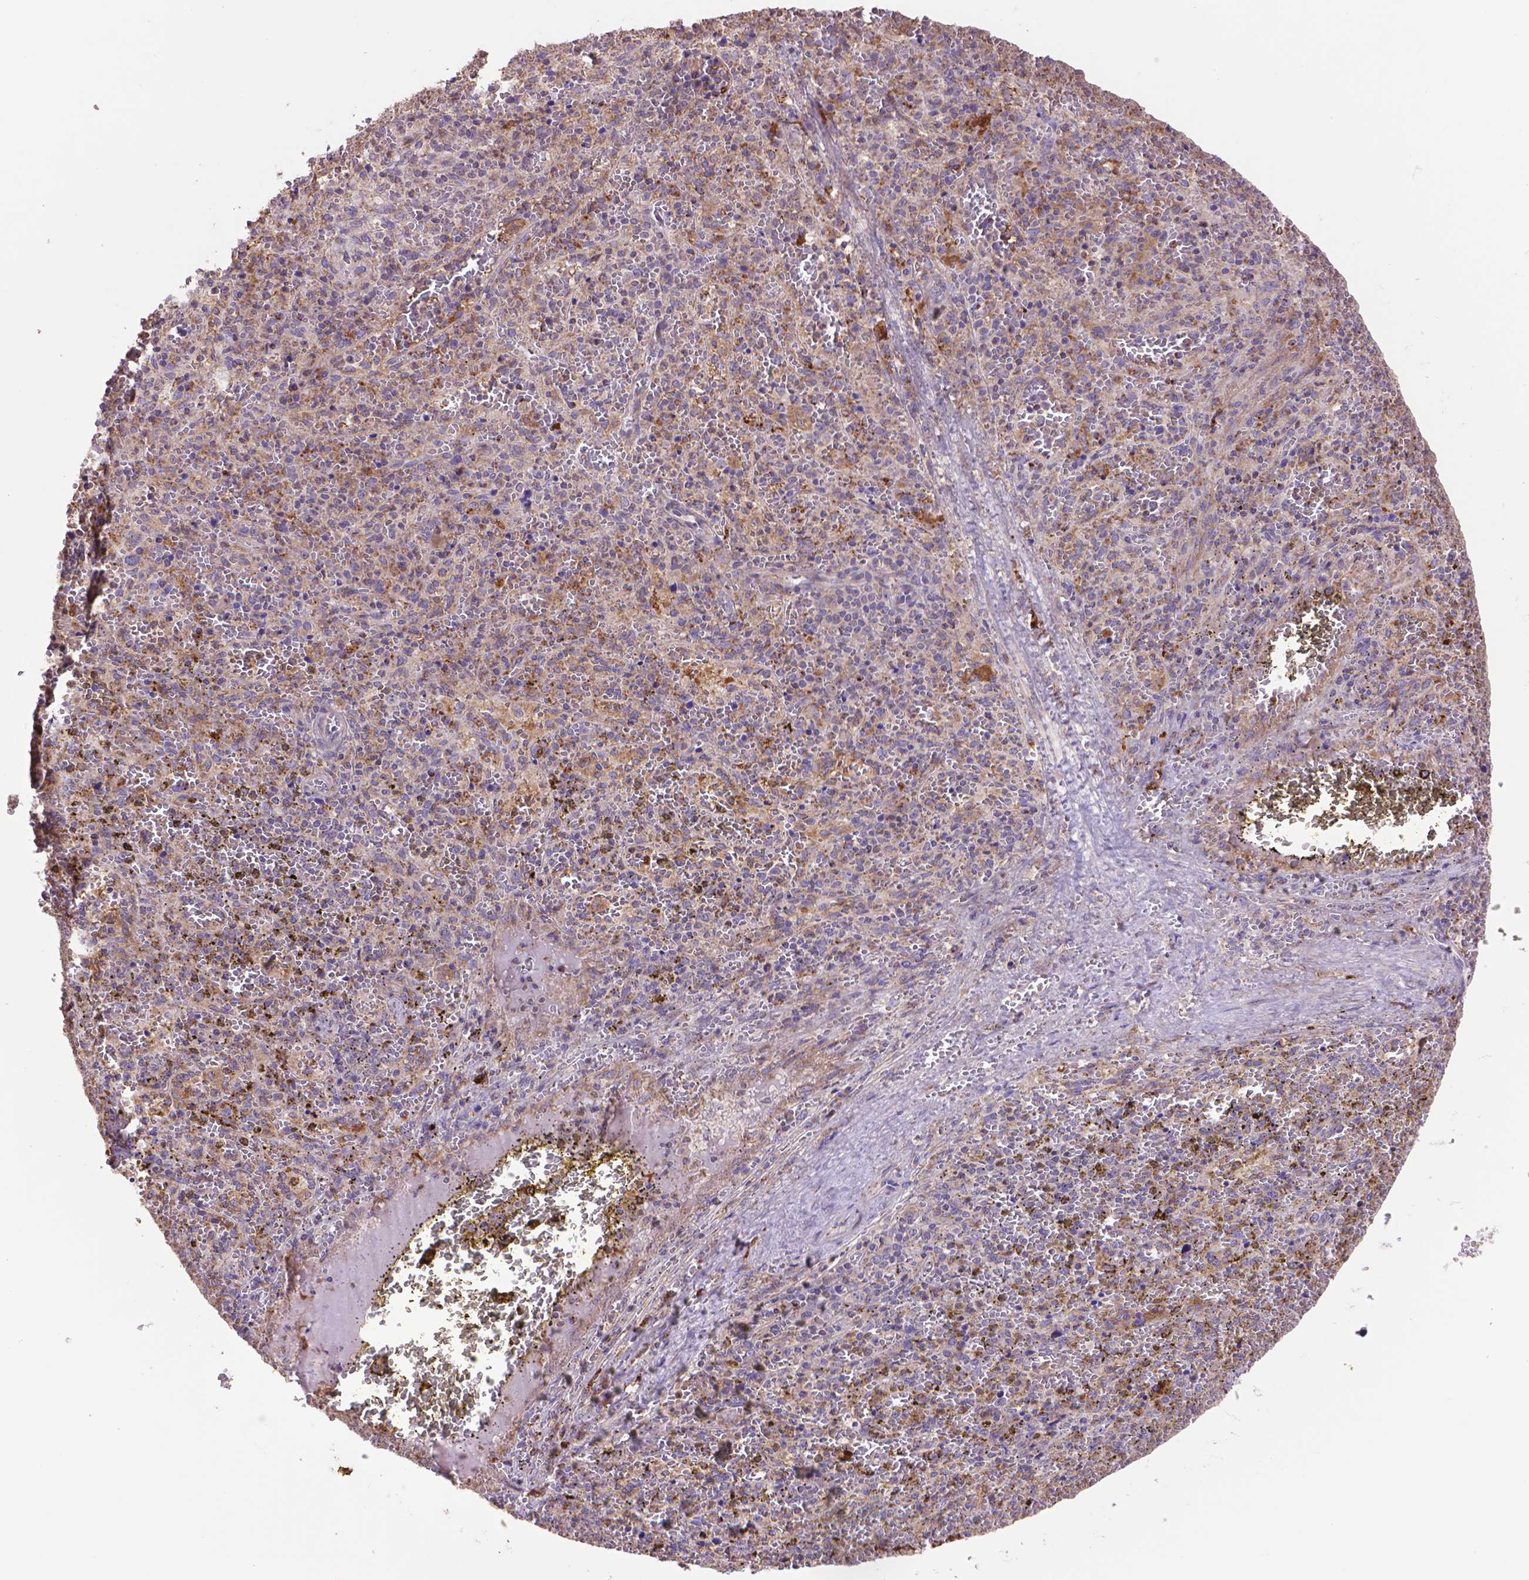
{"staining": {"intensity": "moderate", "quantity": "<25%", "location": "cytoplasmic/membranous"}, "tissue": "spleen", "cell_type": "Cells in red pulp", "image_type": "normal", "snomed": [{"axis": "morphology", "description": "Normal tissue, NOS"}, {"axis": "topography", "description": "Spleen"}], "caption": "Normal spleen shows moderate cytoplasmic/membranous staining in about <25% of cells in red pulp, visualized by immunohistochemistry.", "gene": "GLB1", "patient": {"sex": "female", "age": 50}}